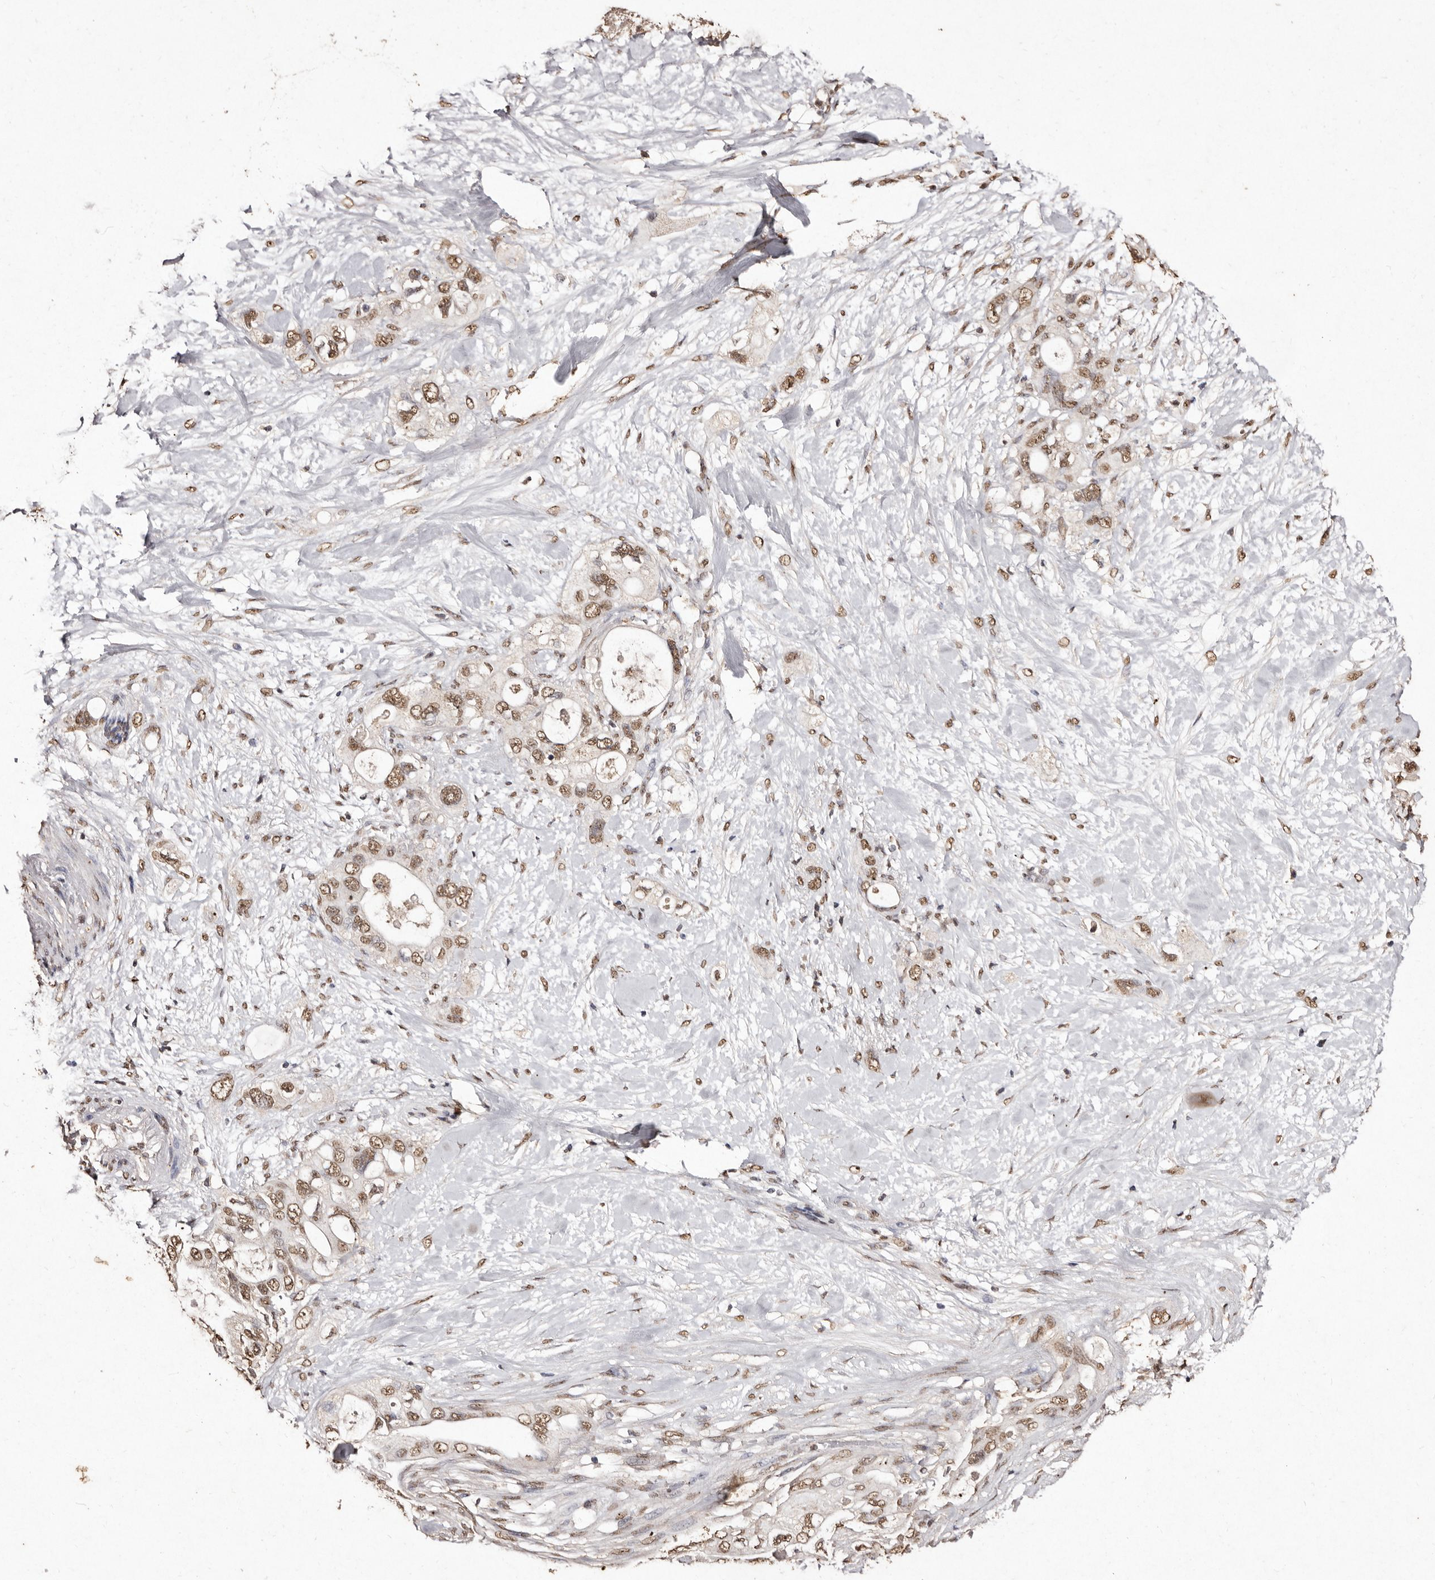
{"staining": {"intensity": "moderate", "quantity": ">75%", "location": "nuclear"}, "tissue": "pancreatic cancer", "cell_type": "Tumor cells", "image_type": "cancer", "snomed": [{"axis": "morphology", "description": "Adenocarcinoma, NOS"}, {"axis": "topography", "description": "Pancreas"}], "caption": "DAB (3,3'-diaminobenzidine) immunohistochemical staining of pancreatic cancer exhibits moderate nuclear protein staining in about >75% of tumor cells. The staining was performed using DAB, with brown indicating positive protein expression. Nuclei are stained blue with hematoxylin.", "gene": "ERBB4", "patient": {"sex": "female", "age": 56}}